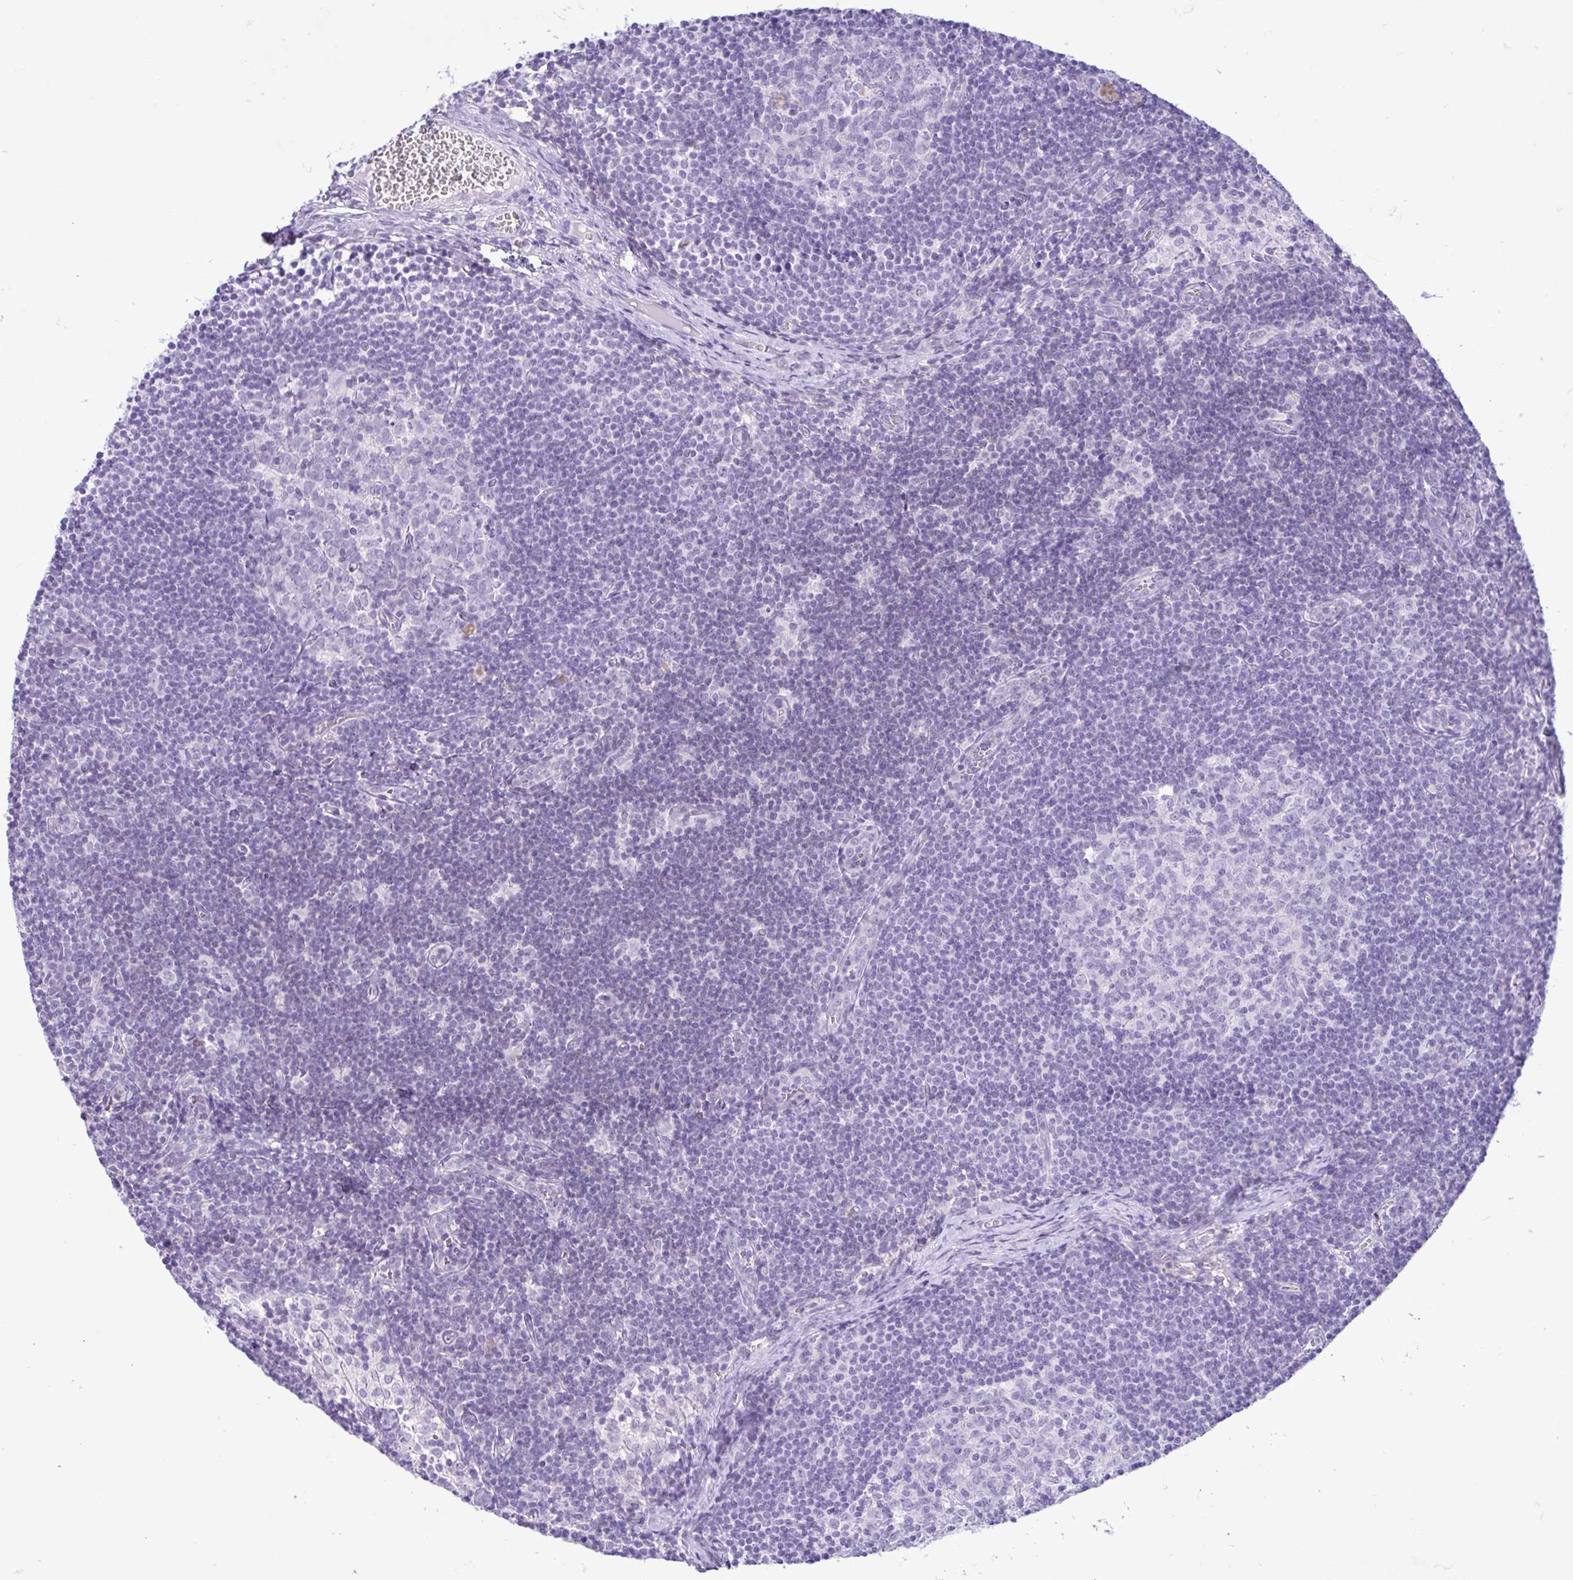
{"staining": {"intensity": "negative", "quantity": "none", "location": "none"}, "tissue": "lymph node", "cell_type": "Germinal center cells", "image_type": "normal", "snomed": [{"axis": "morphology", "description": "Normal tissue, NOS"}, {"axis": "topography", "description": "Lymph node"}], "caption": "The immunohistochemistry photomicrograph has no significant expression in germinal center cells of lymph node.", "gene": "ZNF101", "patient": {"sex": "female", "age": 31}}